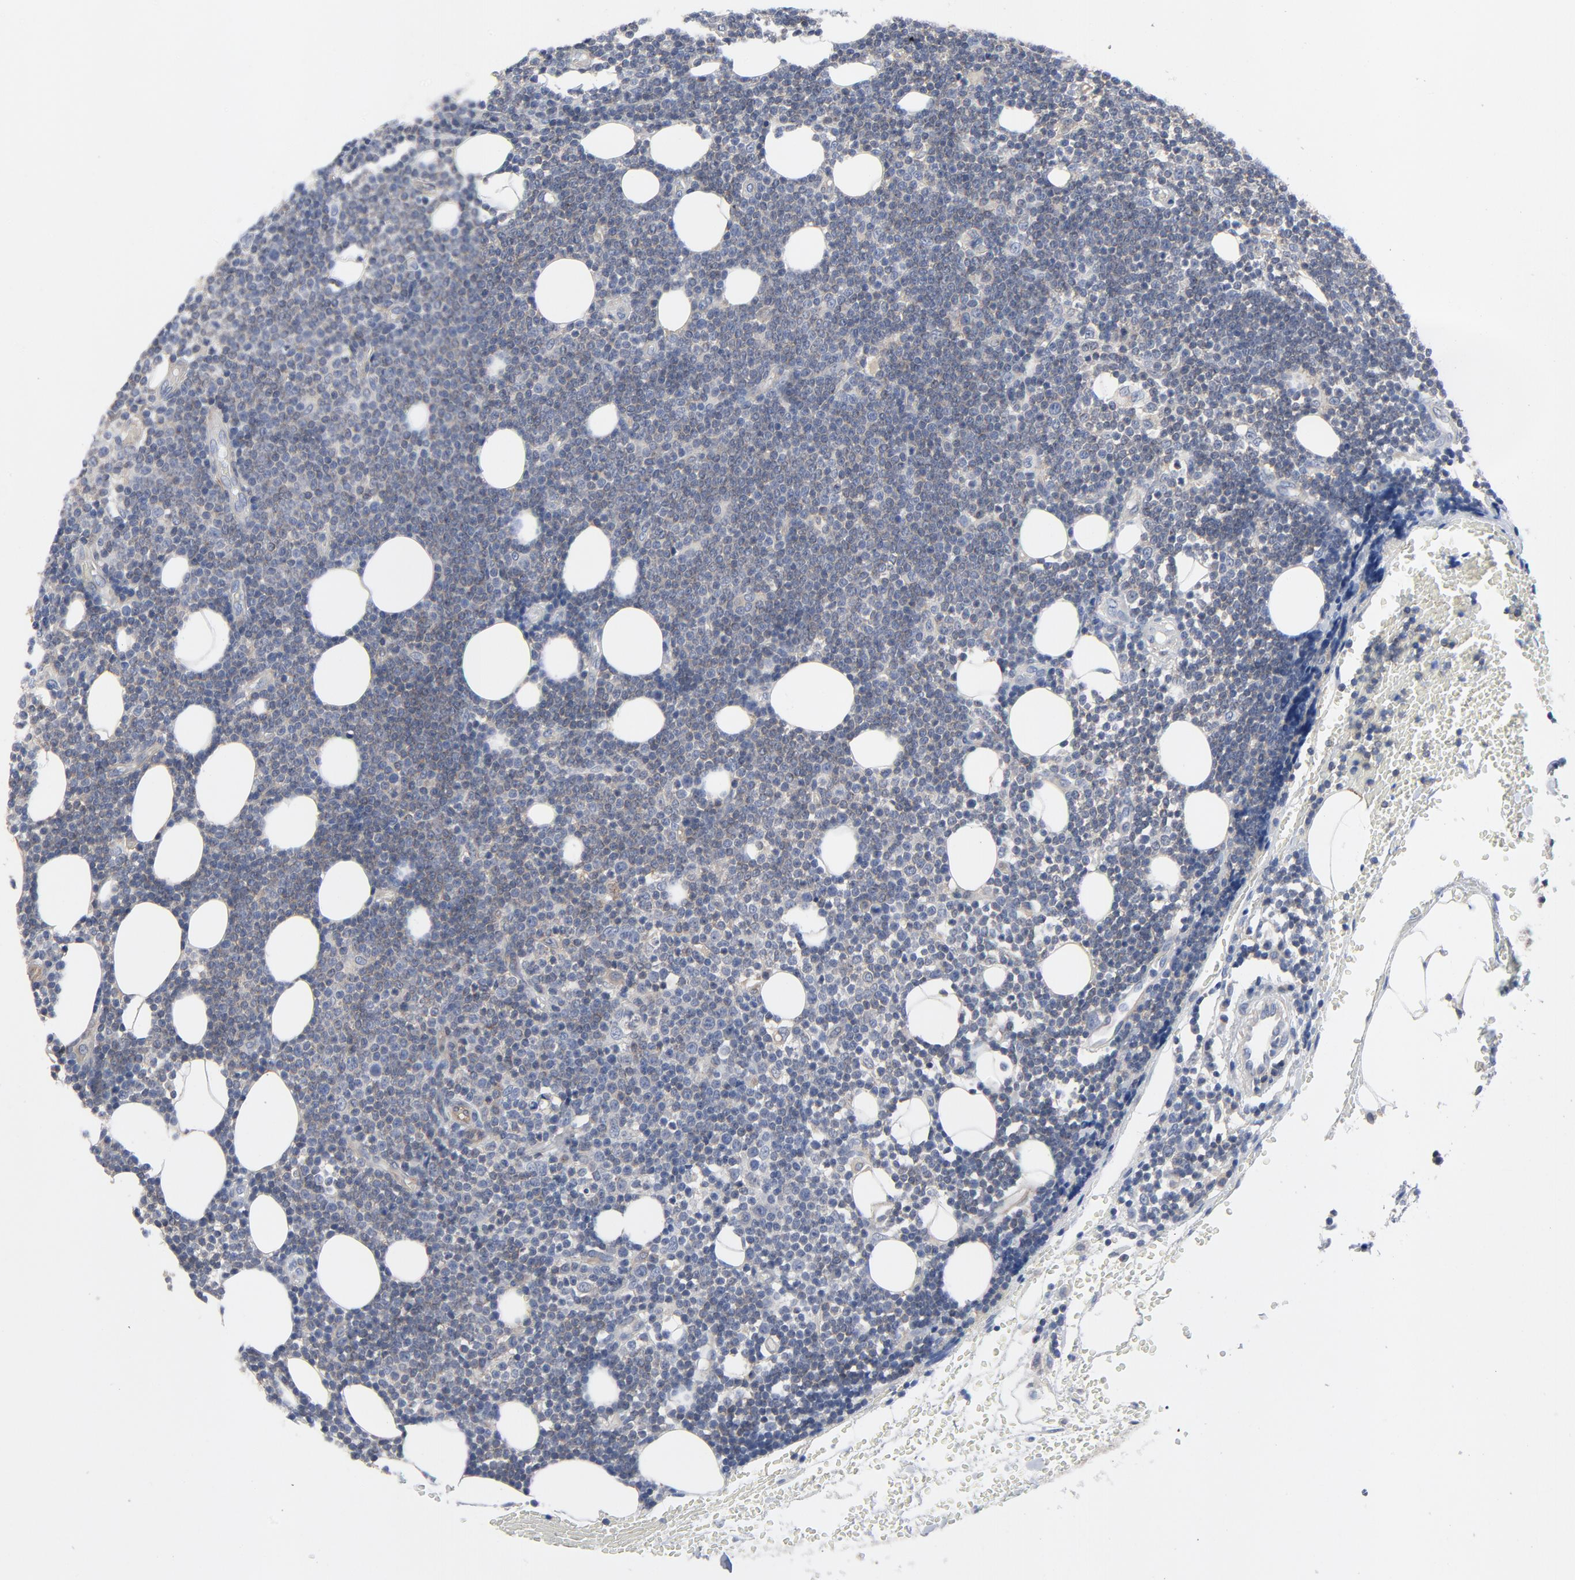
{"staining": {"intensity": "weak", "quantity": "25%-75%", "location": "cytoplasmic/membranous"}, "tissue": "lymphoma", "cell_type": "Tumor cells", "image_type": "cancer", "snomed": [{"axis": "morphology", "description": "Malignant lymphoma, non-Hodgkin's type, Low grade"}, {"axis": "topography", "description": "Soft tissue"}], "caption": "Approximately 25%-75% of tumor cells in human lymphoma exhibit weak cytoplasmic/membranous protein expression as visualized by brown immunohistochemical staining.", "gene": "DYNLT3", "patient": {"sex": "male", "age": 92}}